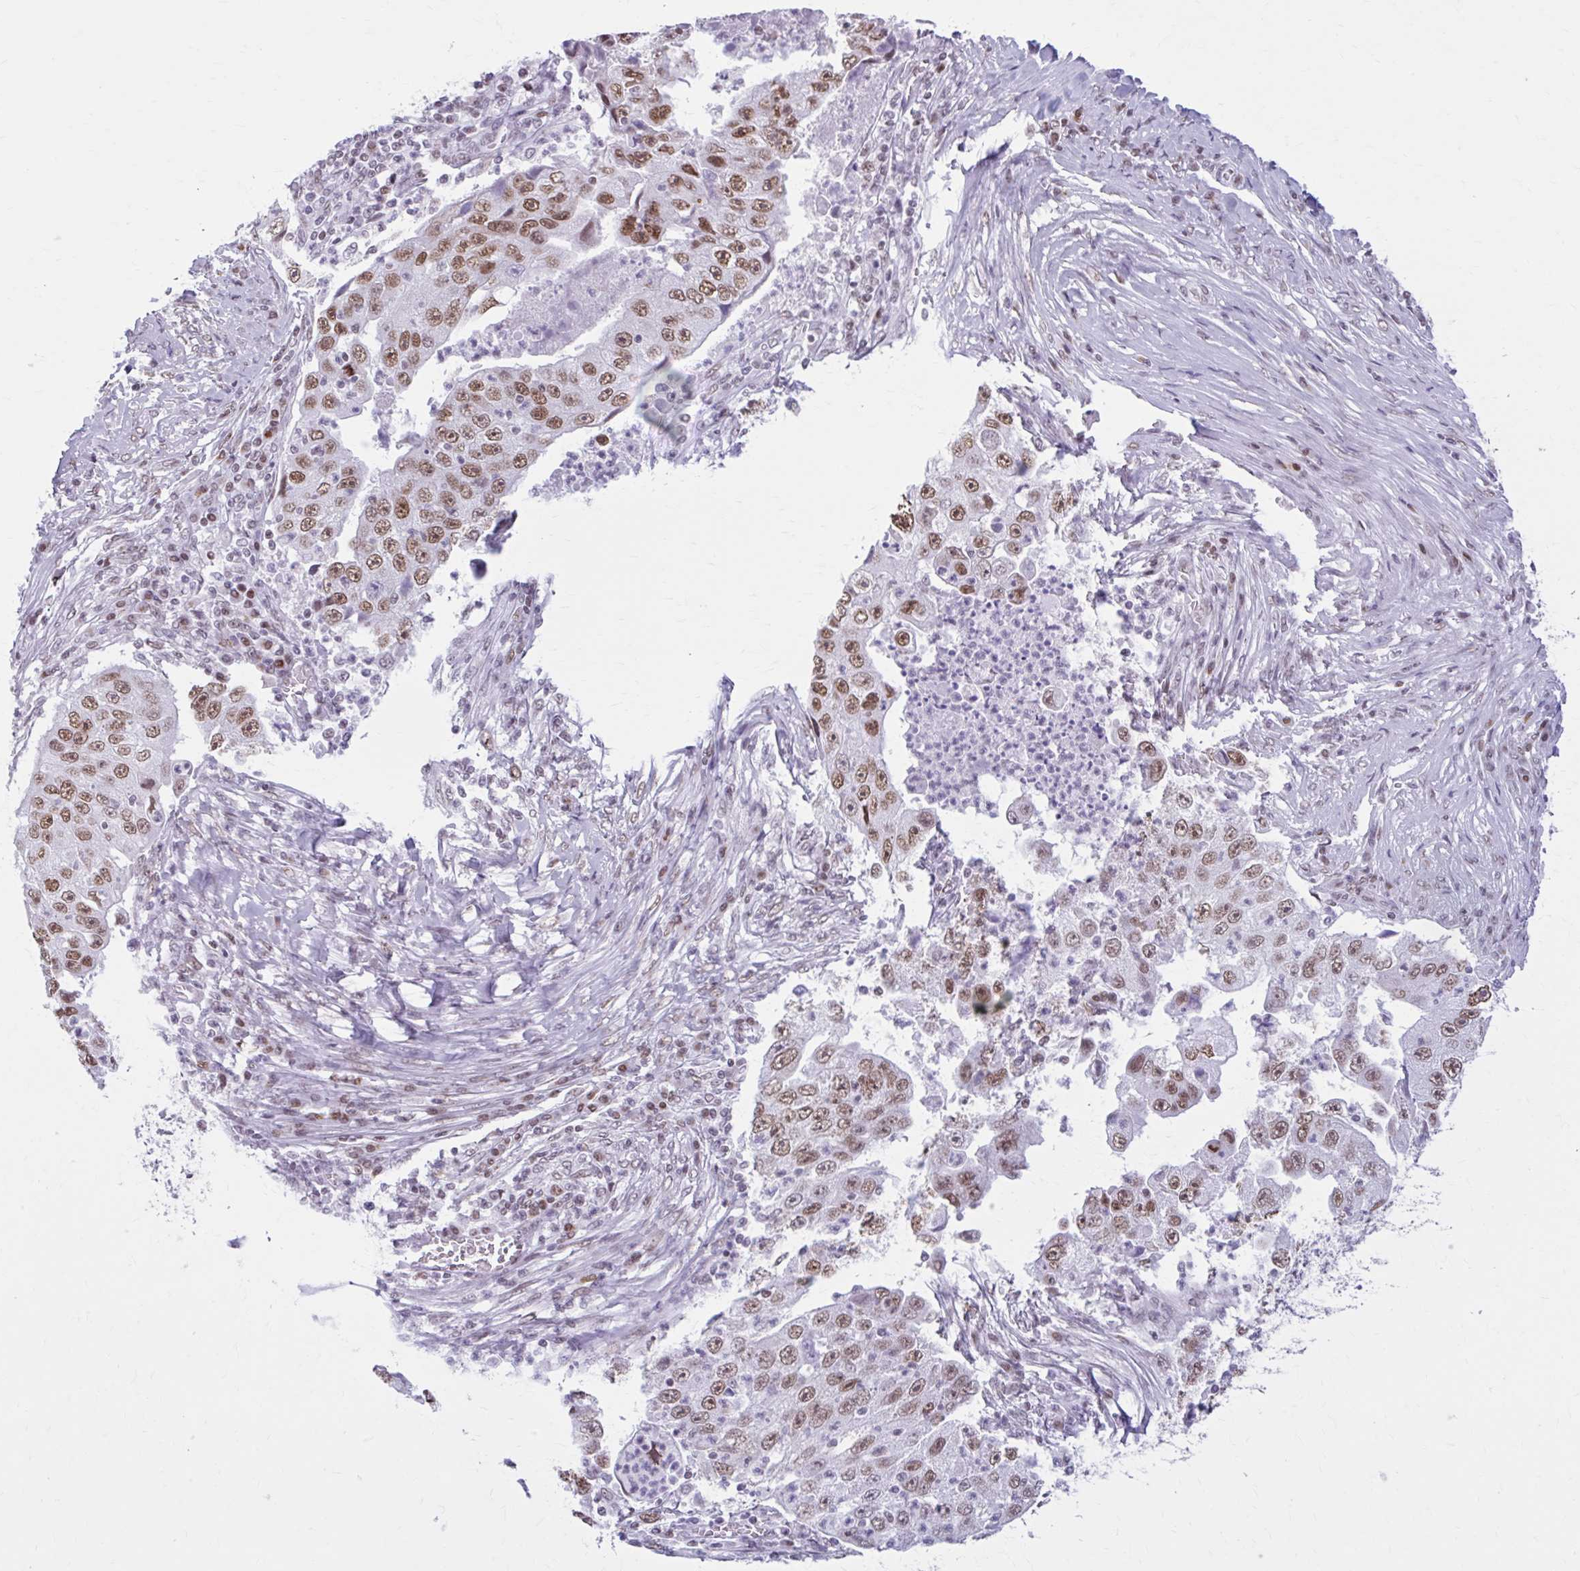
{"staining": {"intensity": "moderate", "quantity": ">75%", "location": "nuclear"}, "tissue": "lung cancer", "cell_type": "Tumor cells", "image_type": "cancer", "snomed": [{"axis": "morphology", "description": "Squamous cell carcinoma, NOS"}, {"axis": "topography", "description": "Lung"}], "caption": "The image displays staining of lung cancer (squamous cell carcinoma), revealing moderate nuclear protein staining (brown color) within tumor cells. (Stains: DAB (3,3'-diaminobenzidine) in brown, nuclei in blue, Microscopy: brightfield microscopy at high magnification).", "gene": "PABIR1", "patient": {"sex": "male", "age": 64}}